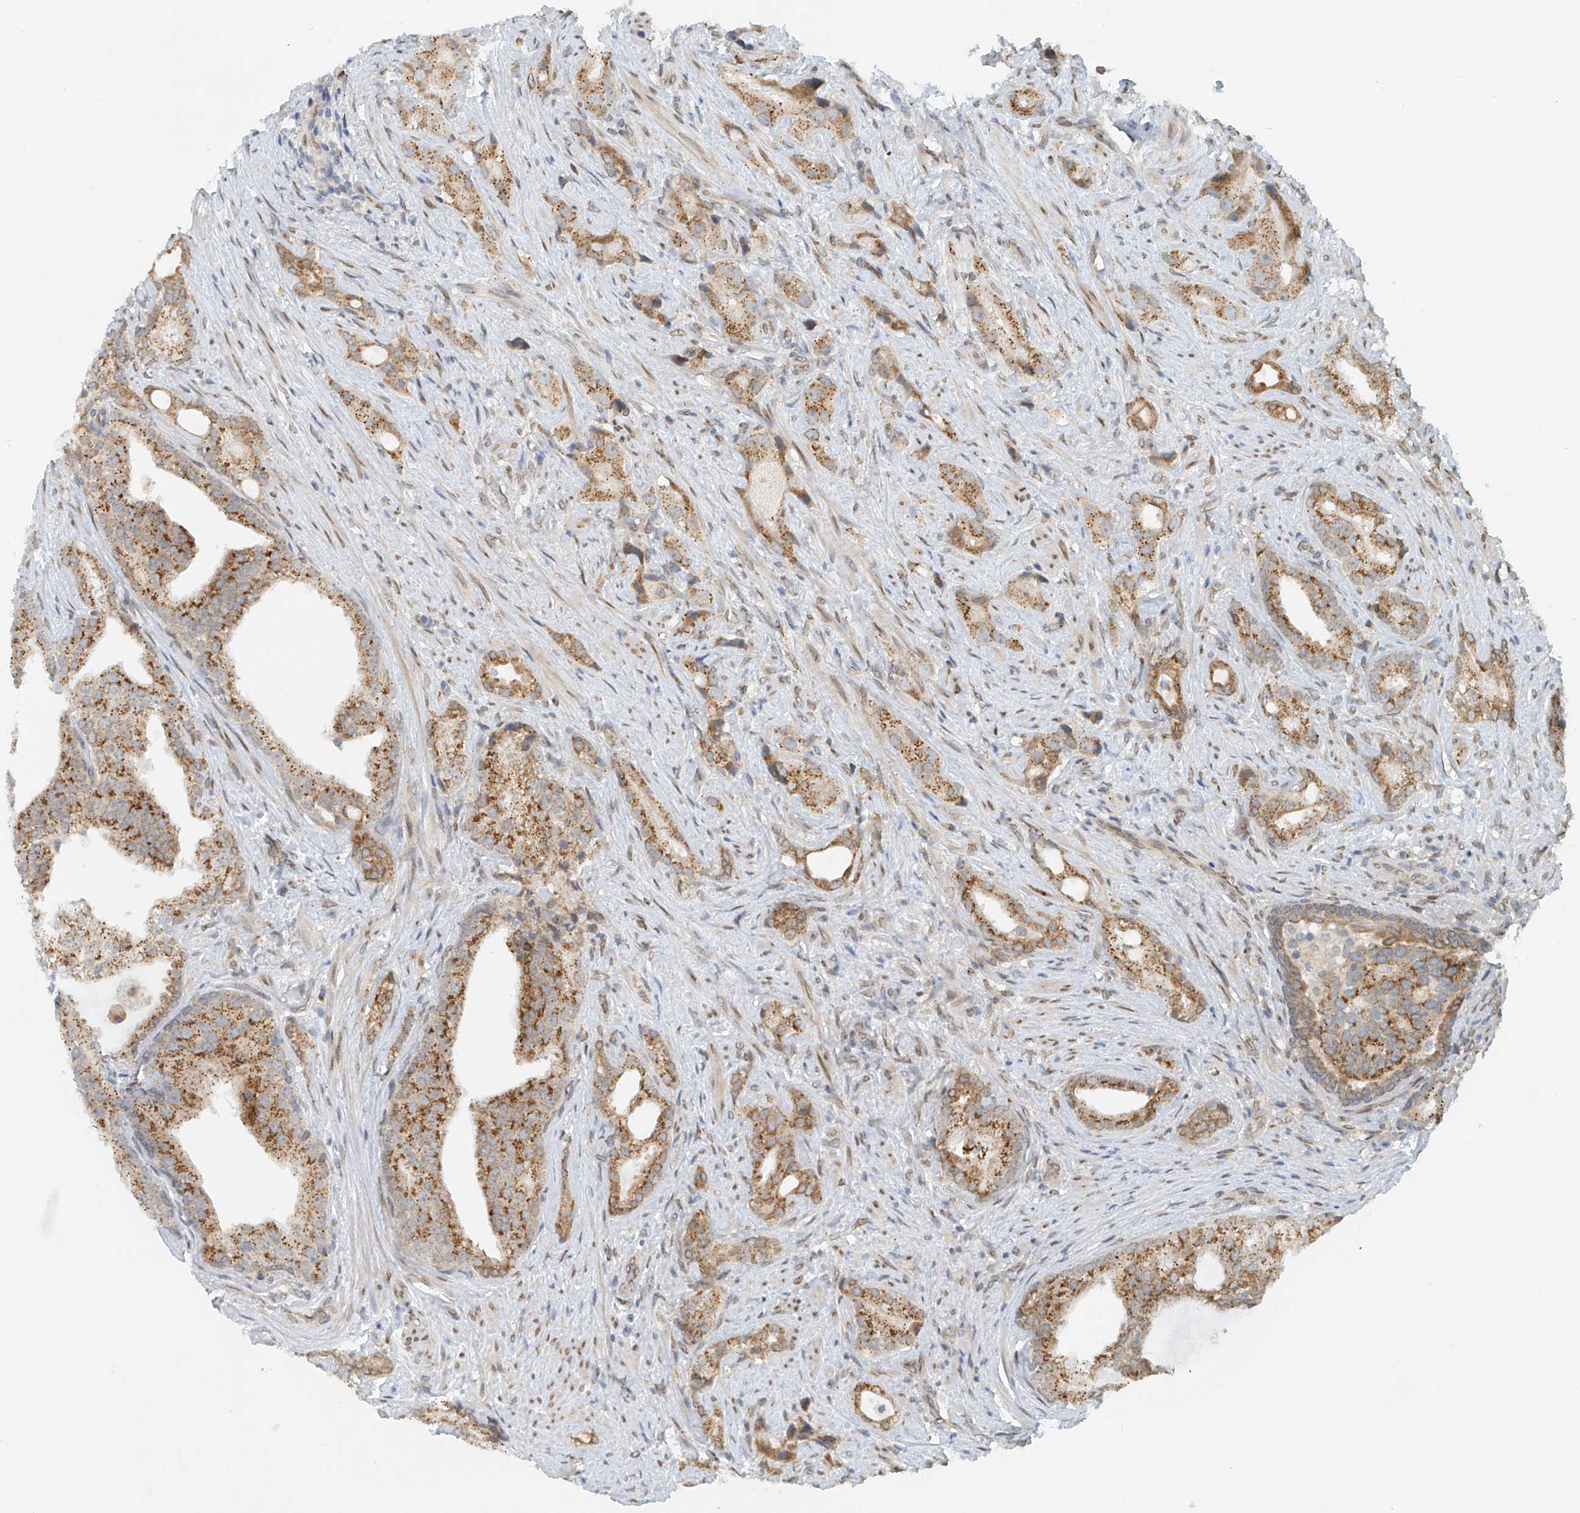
{"staining": {"intensity": "moderate", "quantity": ">75%", "location": "cytoplasmic/membranous"}, "tissue": "prostate cancer", "cell_type": "Tumor cells", "image_type": "cancer", "snomed": [{"axis": "morphology", "description": "Adenocarcinoma, Low grade"}, {"axis": "topography", "description": "Prostate"}], "caption": "Prostate cancer (low-grade adenocarcinoma) stained with a brown dye demonstrates moderate cytoplasmic/membranous positive expression in approximately >75% of tumor cells.", "gene": "STARD9", "patient": {"sex": "male", "age": 71}}